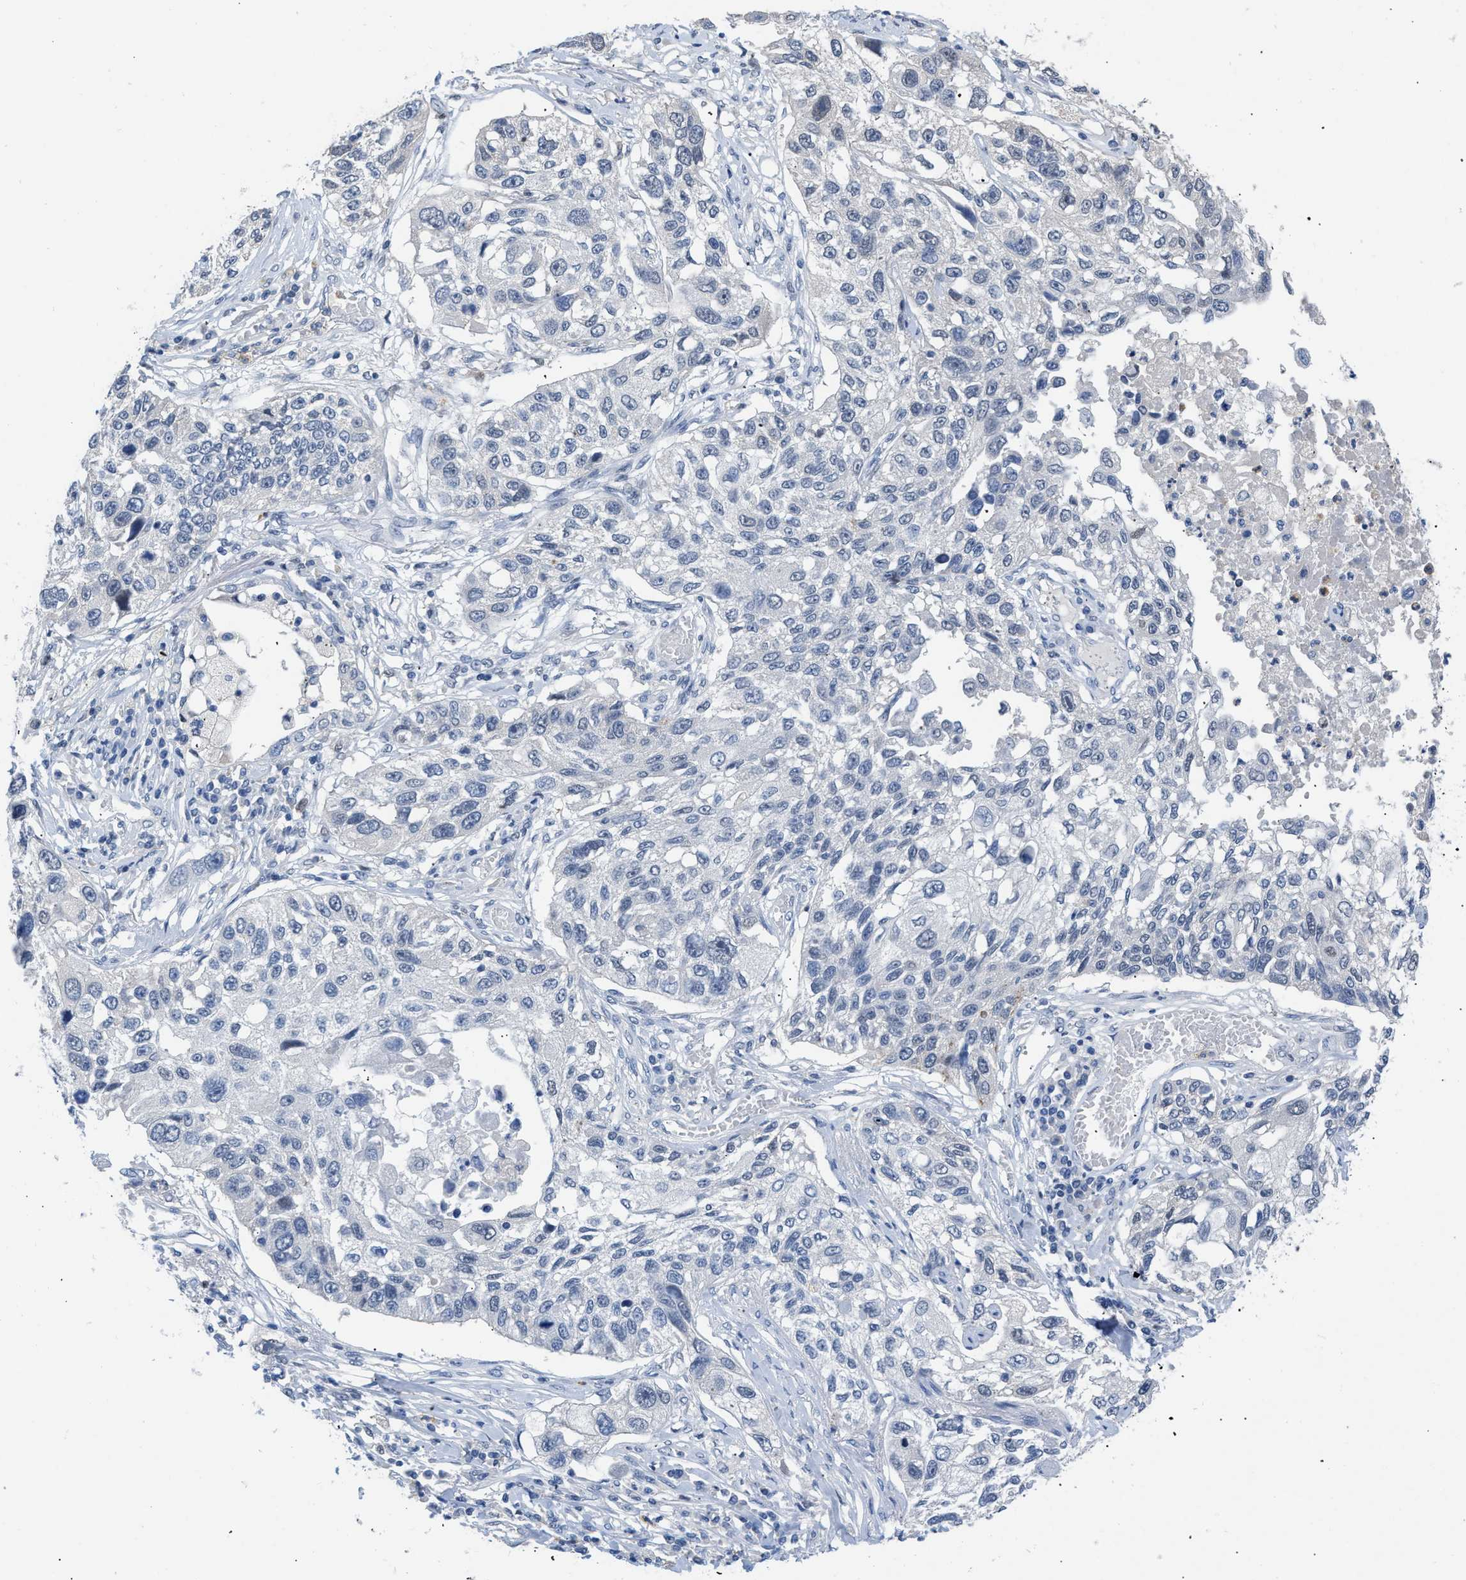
{"staining": {"intensity": "negative", "quantity": "none", "location": "none"}, "tissue": "lung cancer", "cell_type": "Tumor cells", "image_type": "cancer", "snomed": [{"axis": "morphology", "description": "Squamous cell carcinoma, NOS"}, {"axis": "topography", "description": "Lung"}], "caption": "Immunohistochemistry of human lung cancer exhibits no positivity in tumor cells. Nuclei are stained in blue.", "gene": "BOLL", "patient": {"sex": "male", "age": 71}}